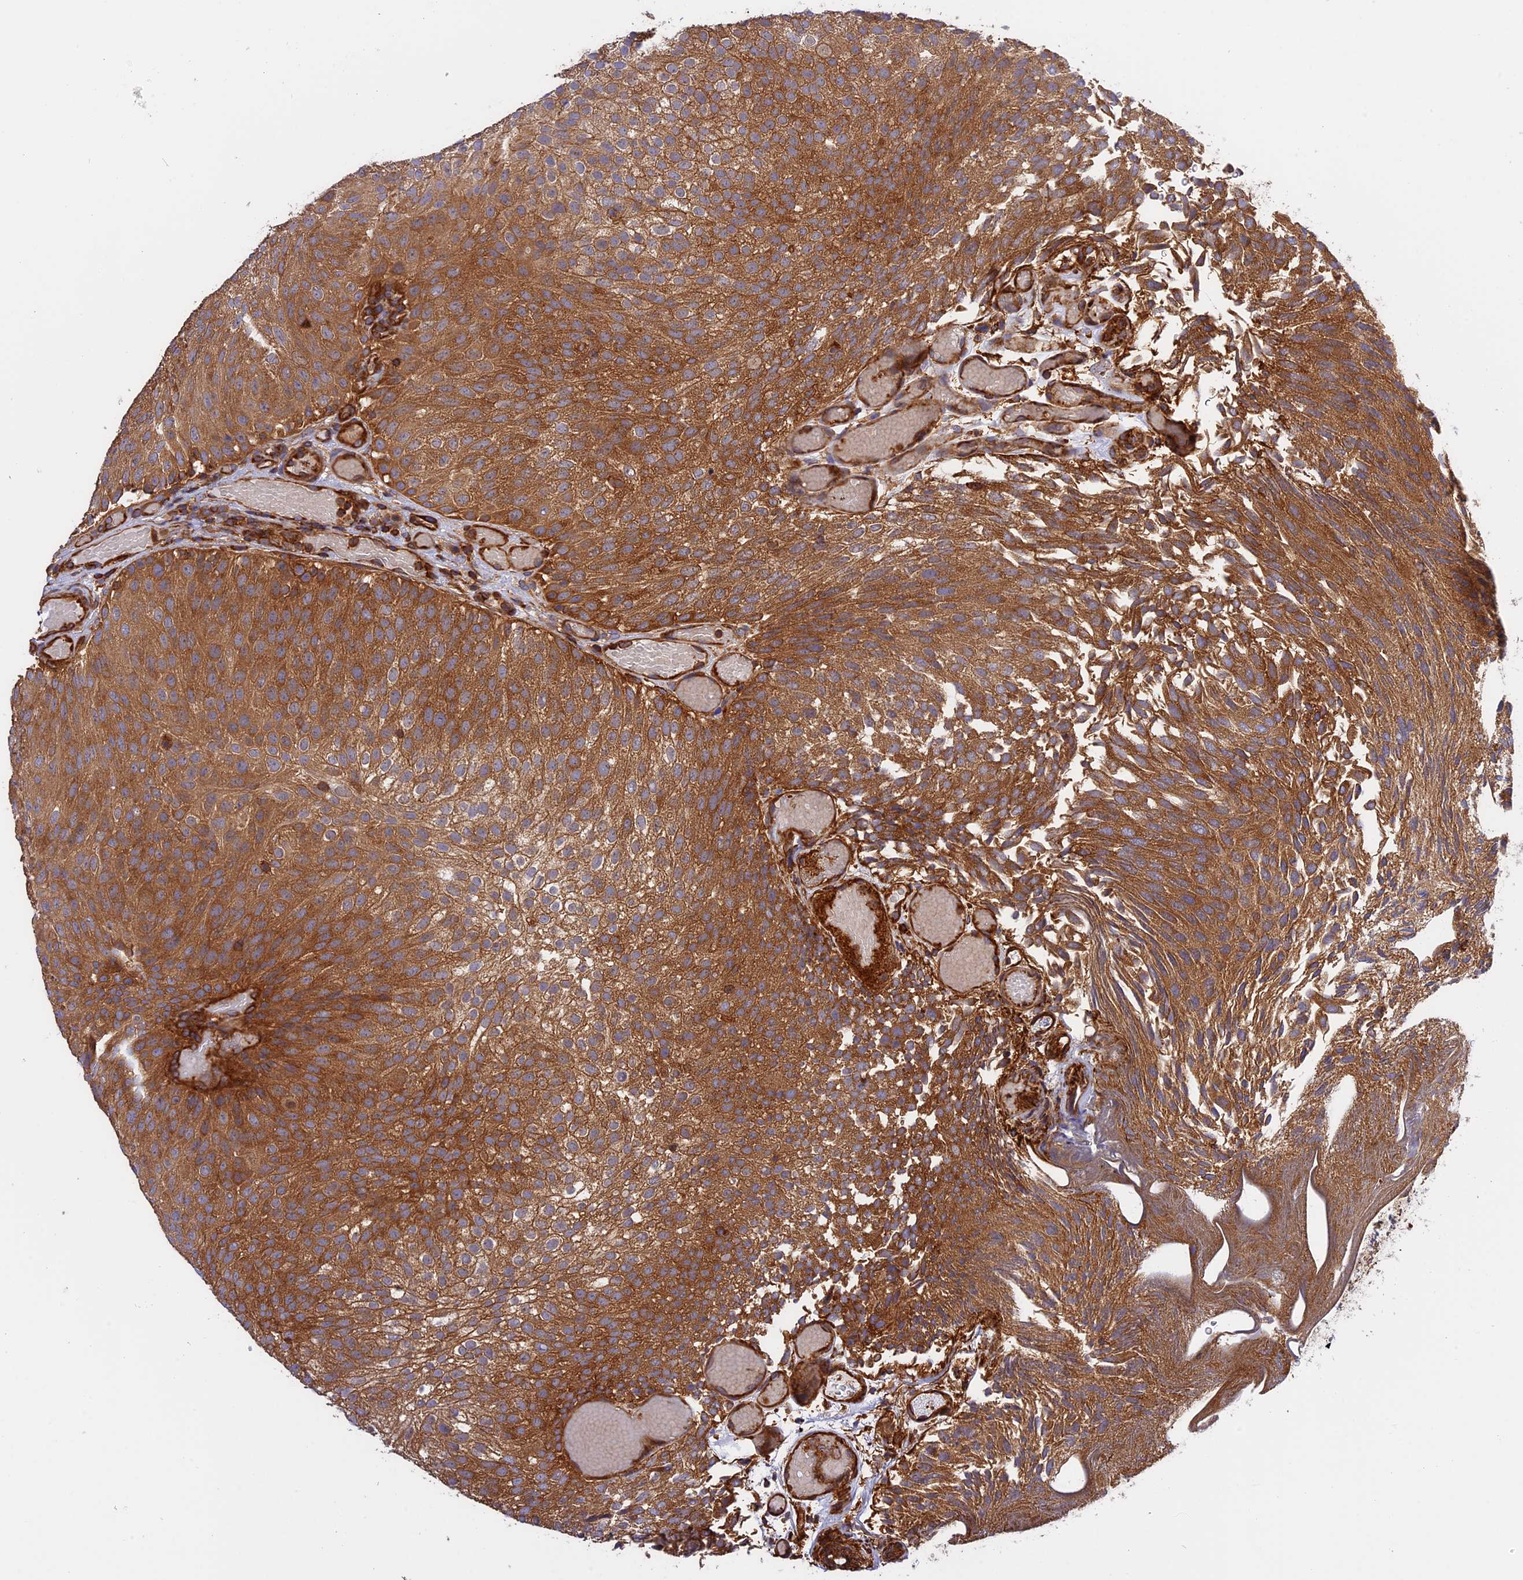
{"staining": {"intensity": "moderate", "quantity": ">75%", "location": "cytoplasmic/membranous"}, "tissue": "urothelial cancer", "cell_type": "Tumor cells", "image_type": "cancer", "snomed": [{"axis": "morphology", "description": "Urothelial carcinoma, Low grade"}, {"axis": "topography", "description": "Urinary bladder"}], "caption": "Urothelial cancer stained with a brown dye exhibits moderate cytoplasmic/membranous positive staining in approximately >75% of tumor cells.", "gene": "C5orf22", "patient": {"sex": "male", "age": 78}}